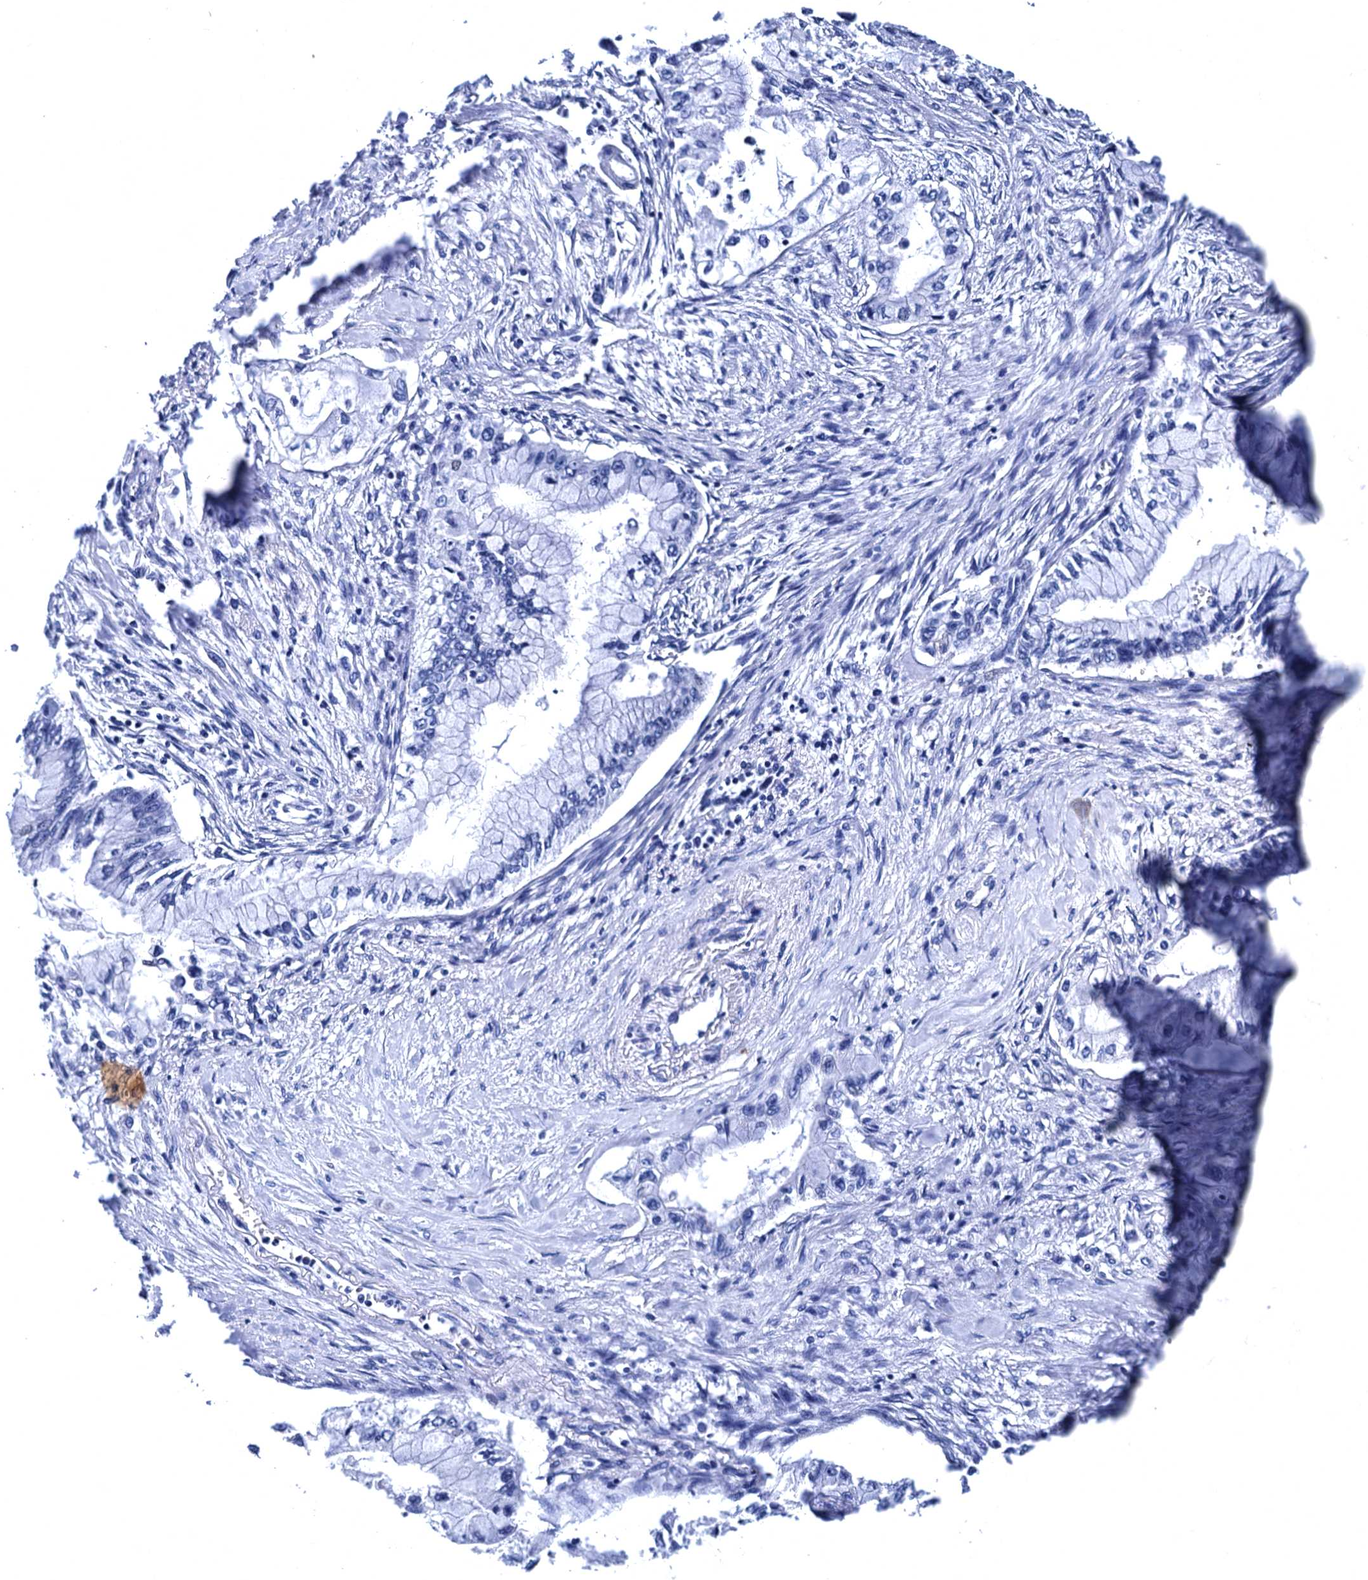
{"staining": {"intensity": "negative", "quantity": "none", "location": "none"}, "tissue": "pancreatic cancer", "cell_type": "Tumor cells", "image_type": "cancer", "snomed": [{"axis": "morphology", "description": "Adenocarcinoma, NOS"}, {"axis": "topography", "description": "Pancreas"}], "caption": "The image displays no significant staining in tumor cells of pancreatic cancer.", "gene": "MYBPC3", "patient": {"sex": "female", "age": 78}}